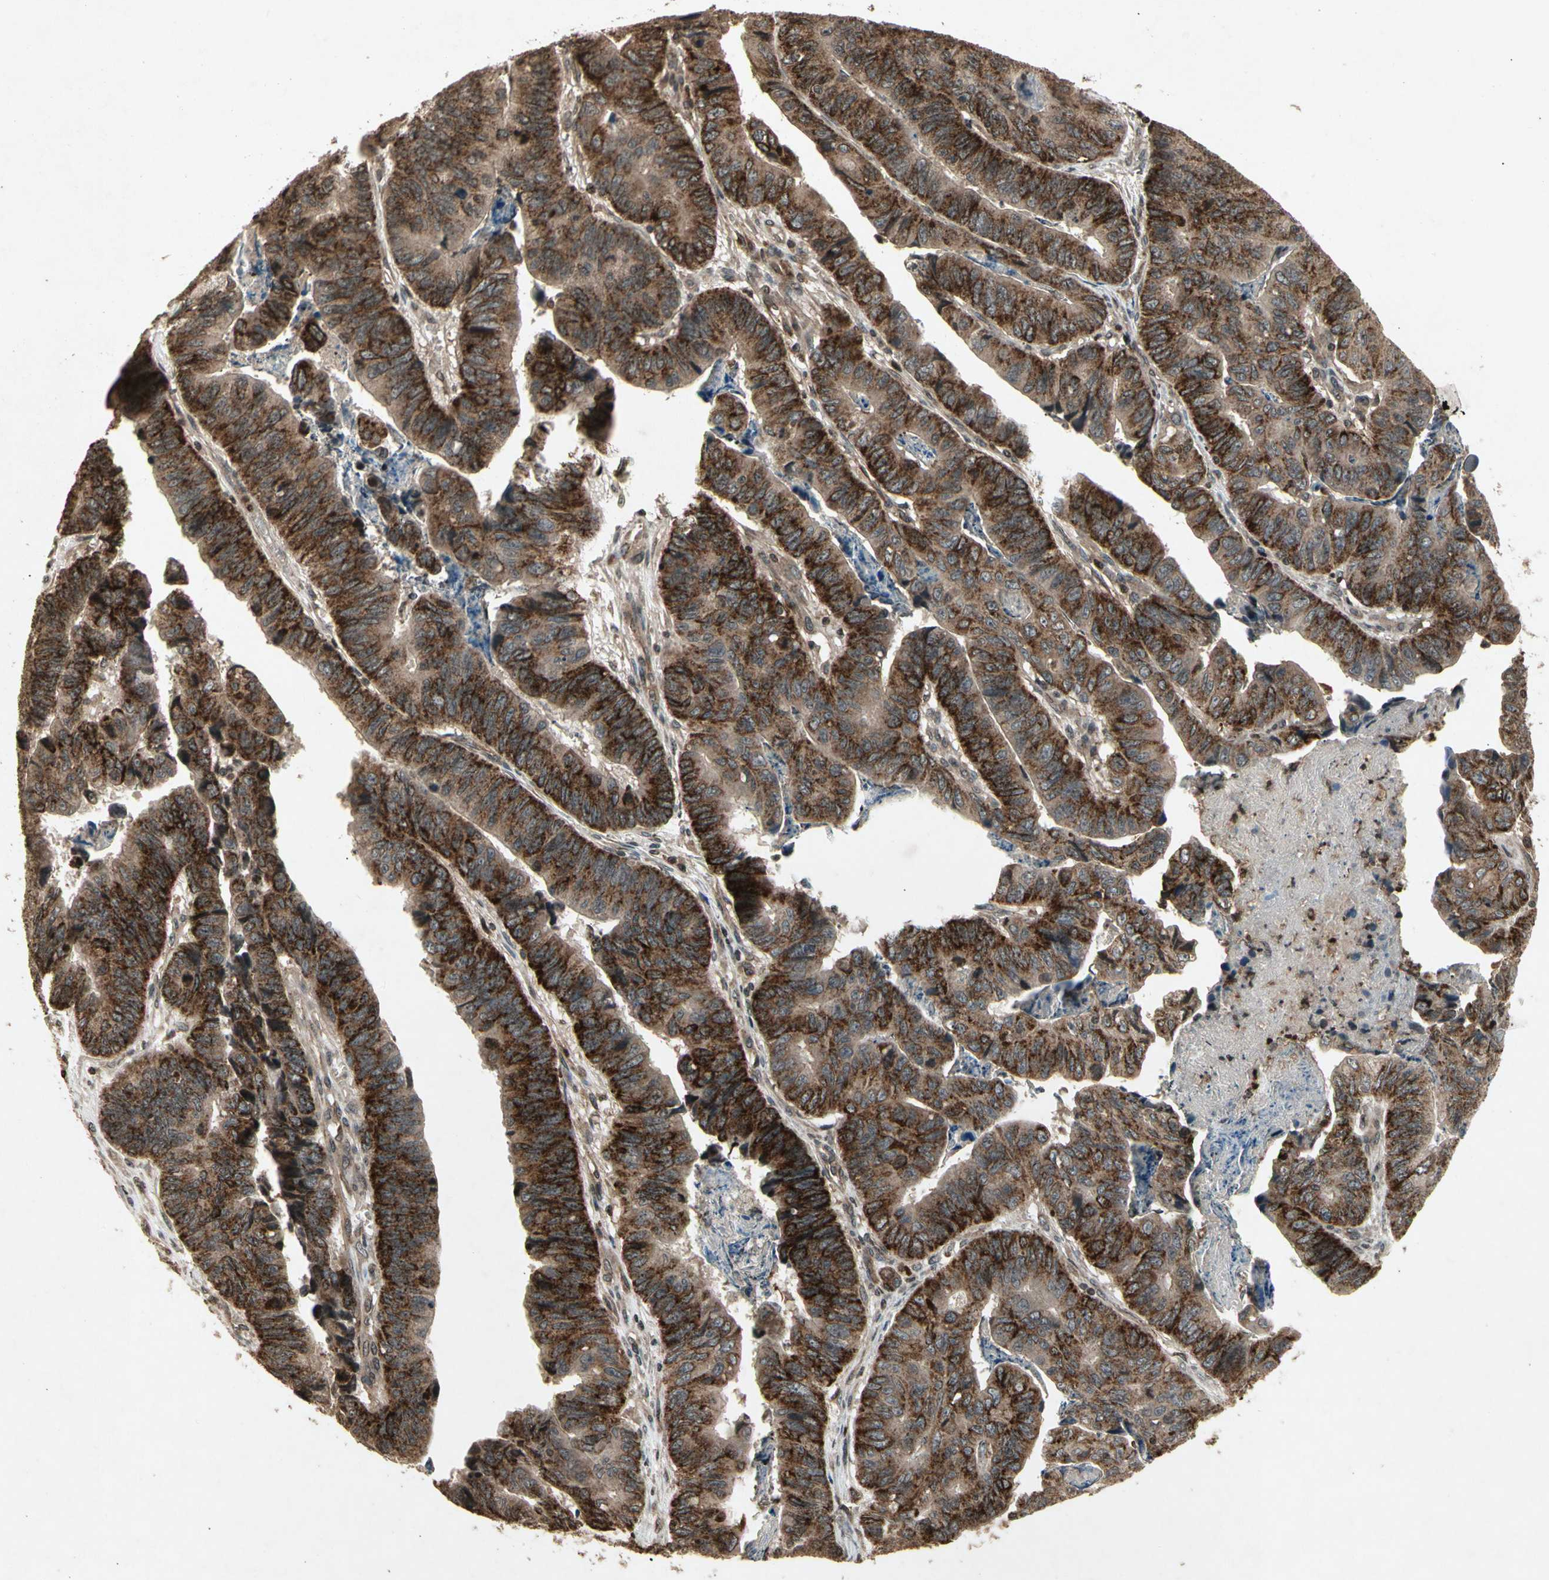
{"staining": {"intensity": "moderate", "quantity": ">75%", "location": "cytoplasmic/membranous"}, "tissue": "stomach cancer", "cell_type": "Tumor cells", "image_type": "cancer", "snomed": [{"axis": "morphology", "description": "Adenocarcinoma, NOS"}, {"axis": "topography", "description": "Stomach, lower"}], "caption": "Adenocarcinoma (stomach) stained for a protein reveals moderate cytoplasmic/membranous positivity in tumor cells.", "gene": "GLRX", "patient": {"sex": "male", "age": 77}}